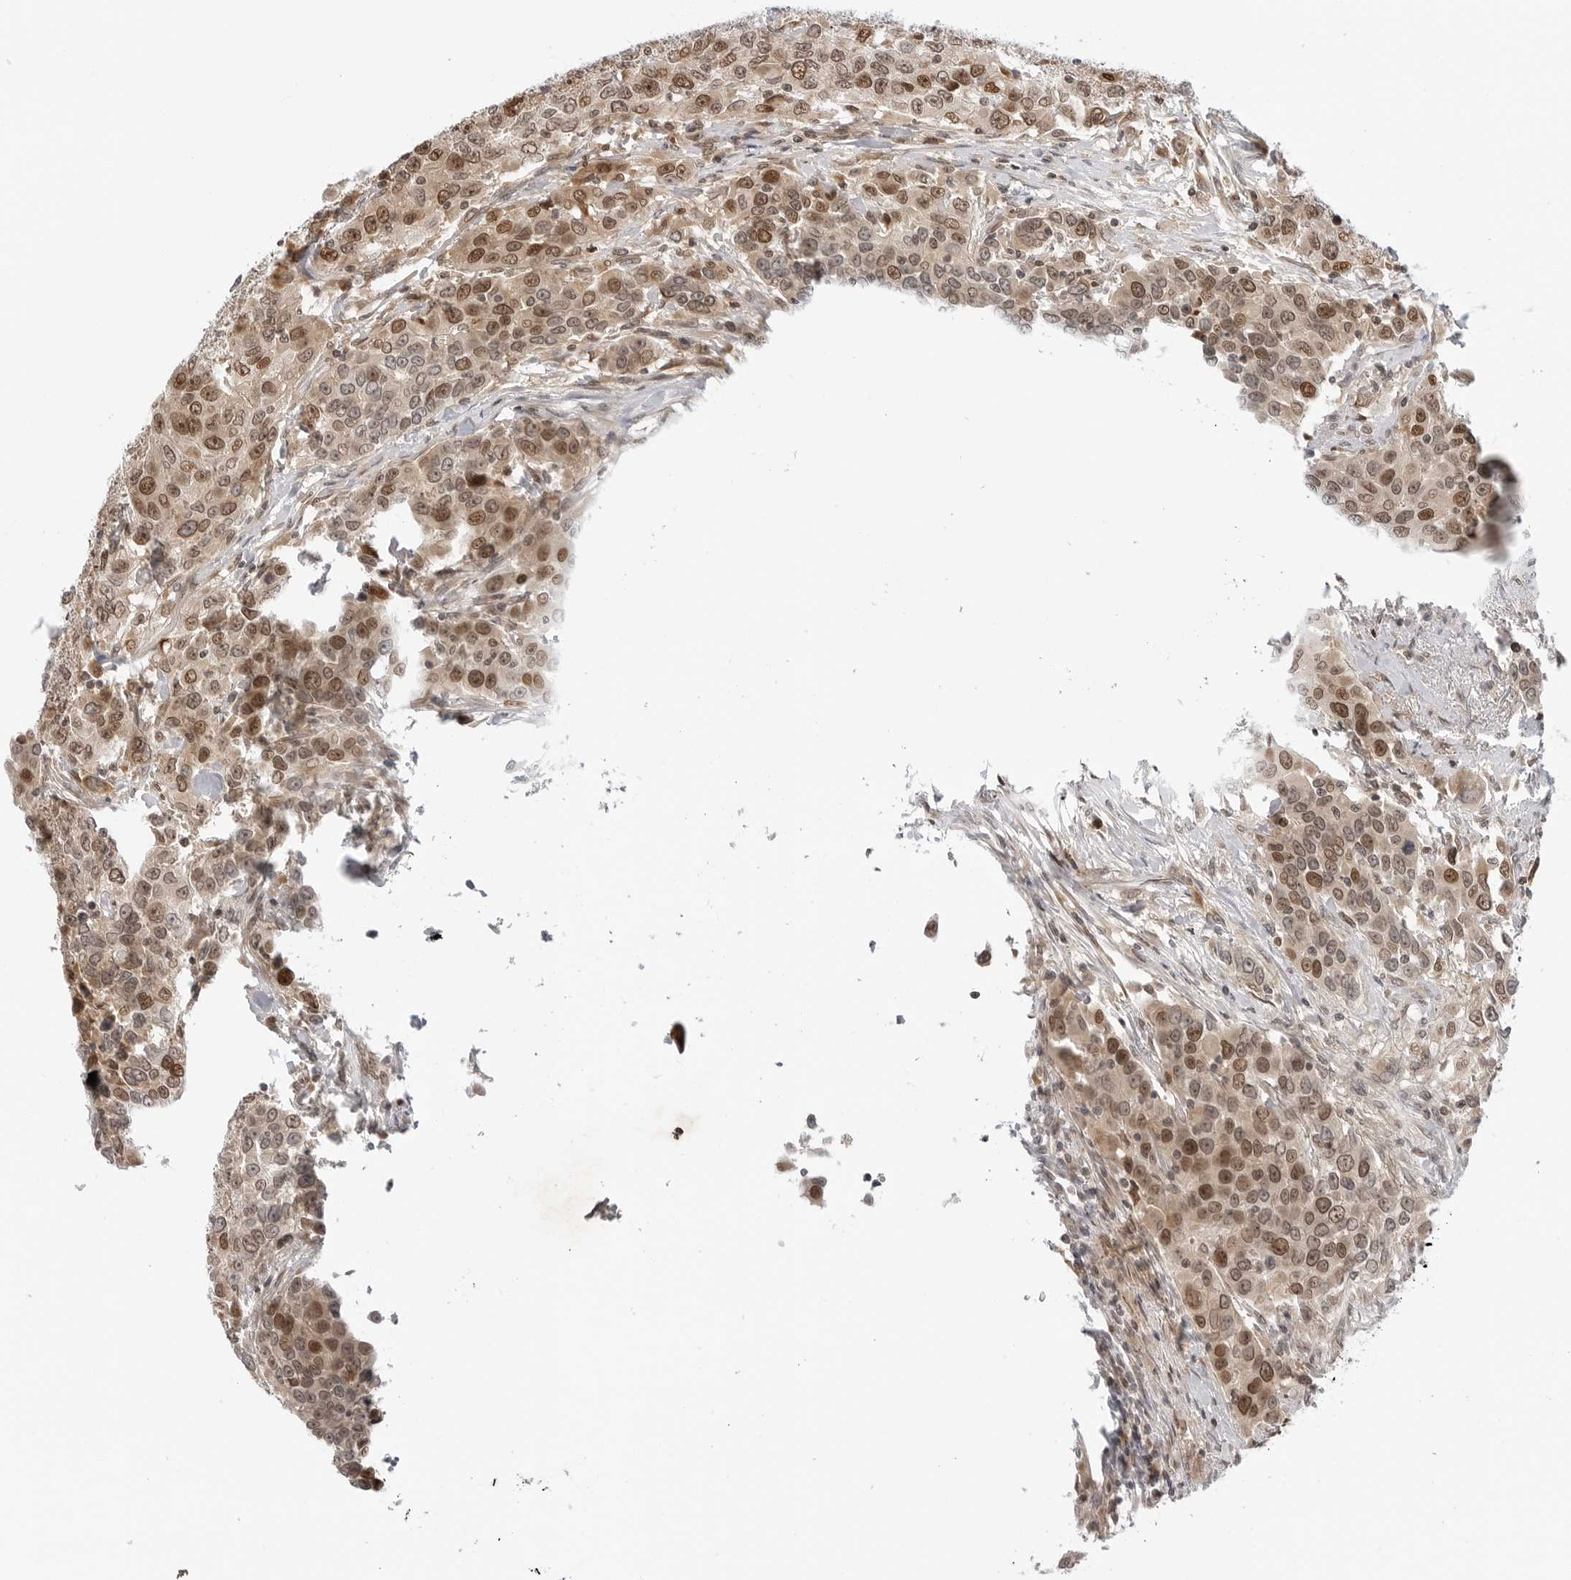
{"staining": {"intensity": "moderate", "quantity": ">75%", "location": "cytoplasmic/membranous,nuclear"}, "tissue": "urothelial cancer", "cell_type": "Tumor cells", "image_type": "cancer", "snomed": [{"axis": "morphology", "description": "Urothelial carcinoma, High grade"}, {"axis": "topography", "description": "Urinary bladder"}], "caption": "Urothelial cancer tissue demonstrates moderate cytoplasmic/membranous and nuclear positivity in about >75% of tumor cells", "gene": "TIPRL", "patient": {"sex": "female", "age": 80}}